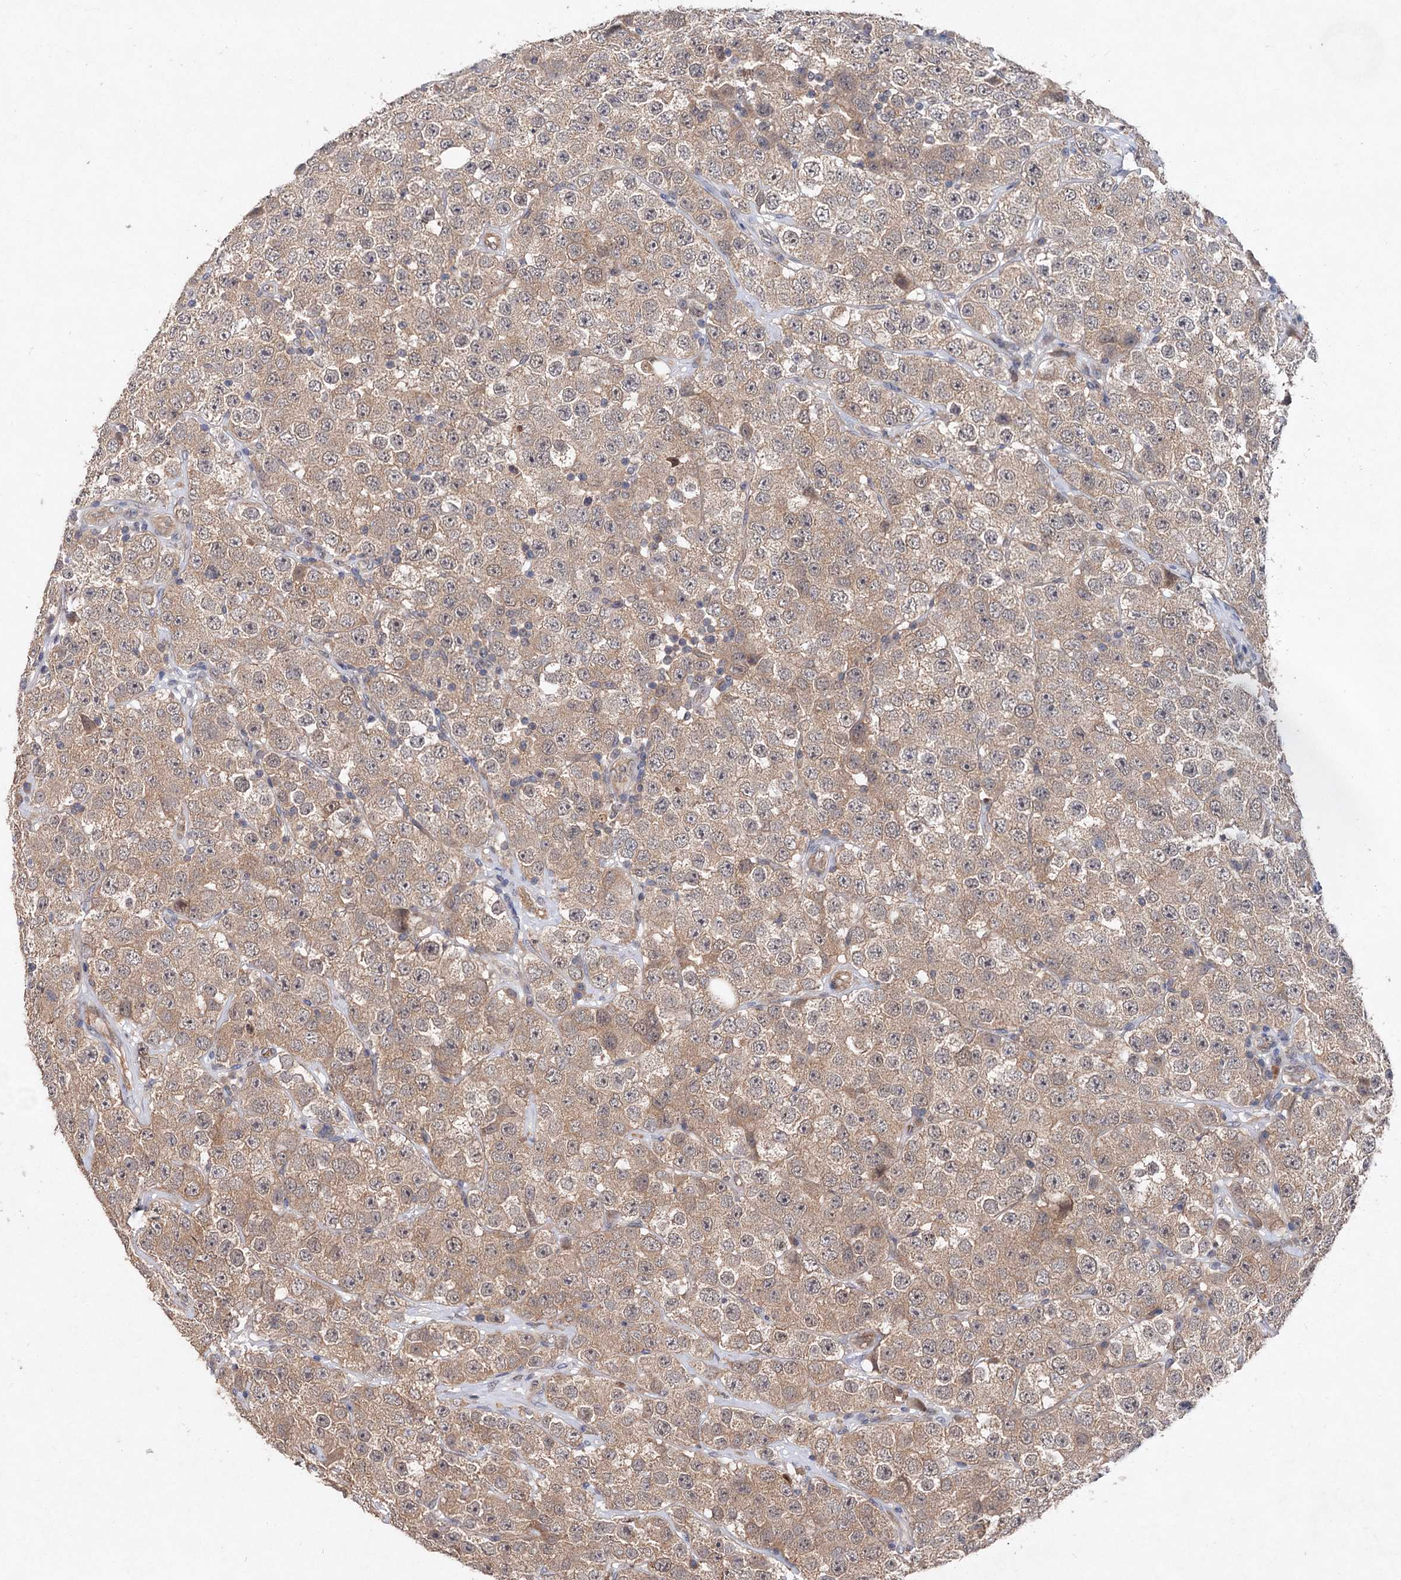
{"staining": {"intensity": "moderate", "quantity": ">75%", "location": "cytoplasmic/membranous"}, "tissue": "testis cancer", "cell_type": "Tumor cells", "image_type": "cancer", "snomed": [{"axis": "morphology", "description": "Seminoma, NOS"}, {"axis": "topography", "description": "Testis"}], "caption": "DAB (3,3'-diaminobenzidine) immunohistochemical staining of testis seminoma displays moderate cytoplasmic/membranous protein staining in approximately >75% of tumor cells.", "gene": "NUDCD2", "patient": {"sex": "male", "age": 28}}